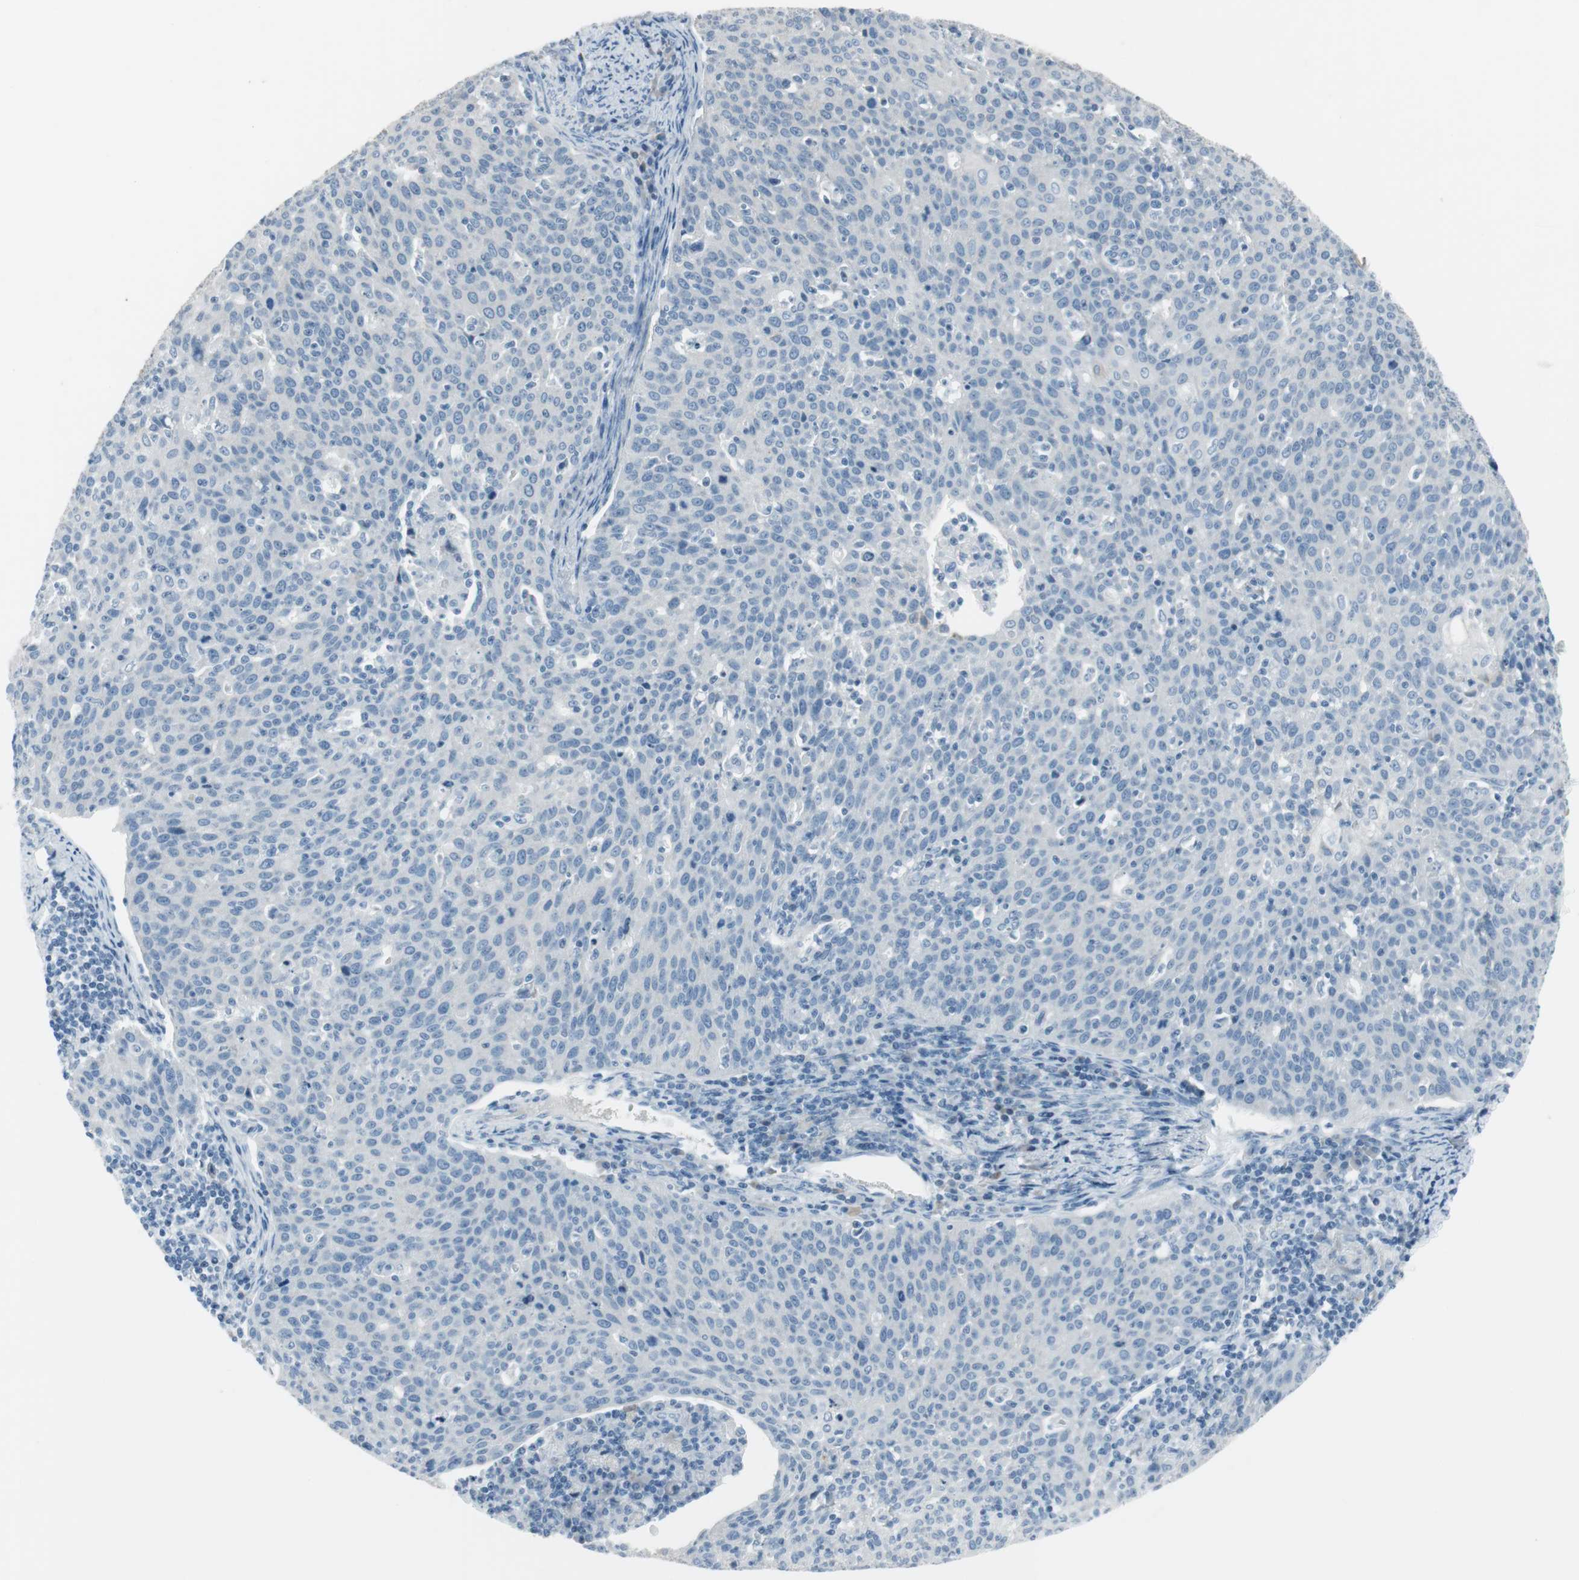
{"staining": {"intensity": "negative", "quantity": "none", "location": "none"}, "tissue": "cervical cancer", "cell_type": "Tumor cells", "image_type": "cancer", "snomed": [{"axis": "morphology", "description": "Squamous cell carcinoma, NOS"}, {"axis": "topography", "description": "Cervix"}], "caption": "Protein analysis of cervical cancer demonstrates no significant positivity in tumor cells.", "gene": "AGR2", "patient": {"sex": "female", "age": 38}}